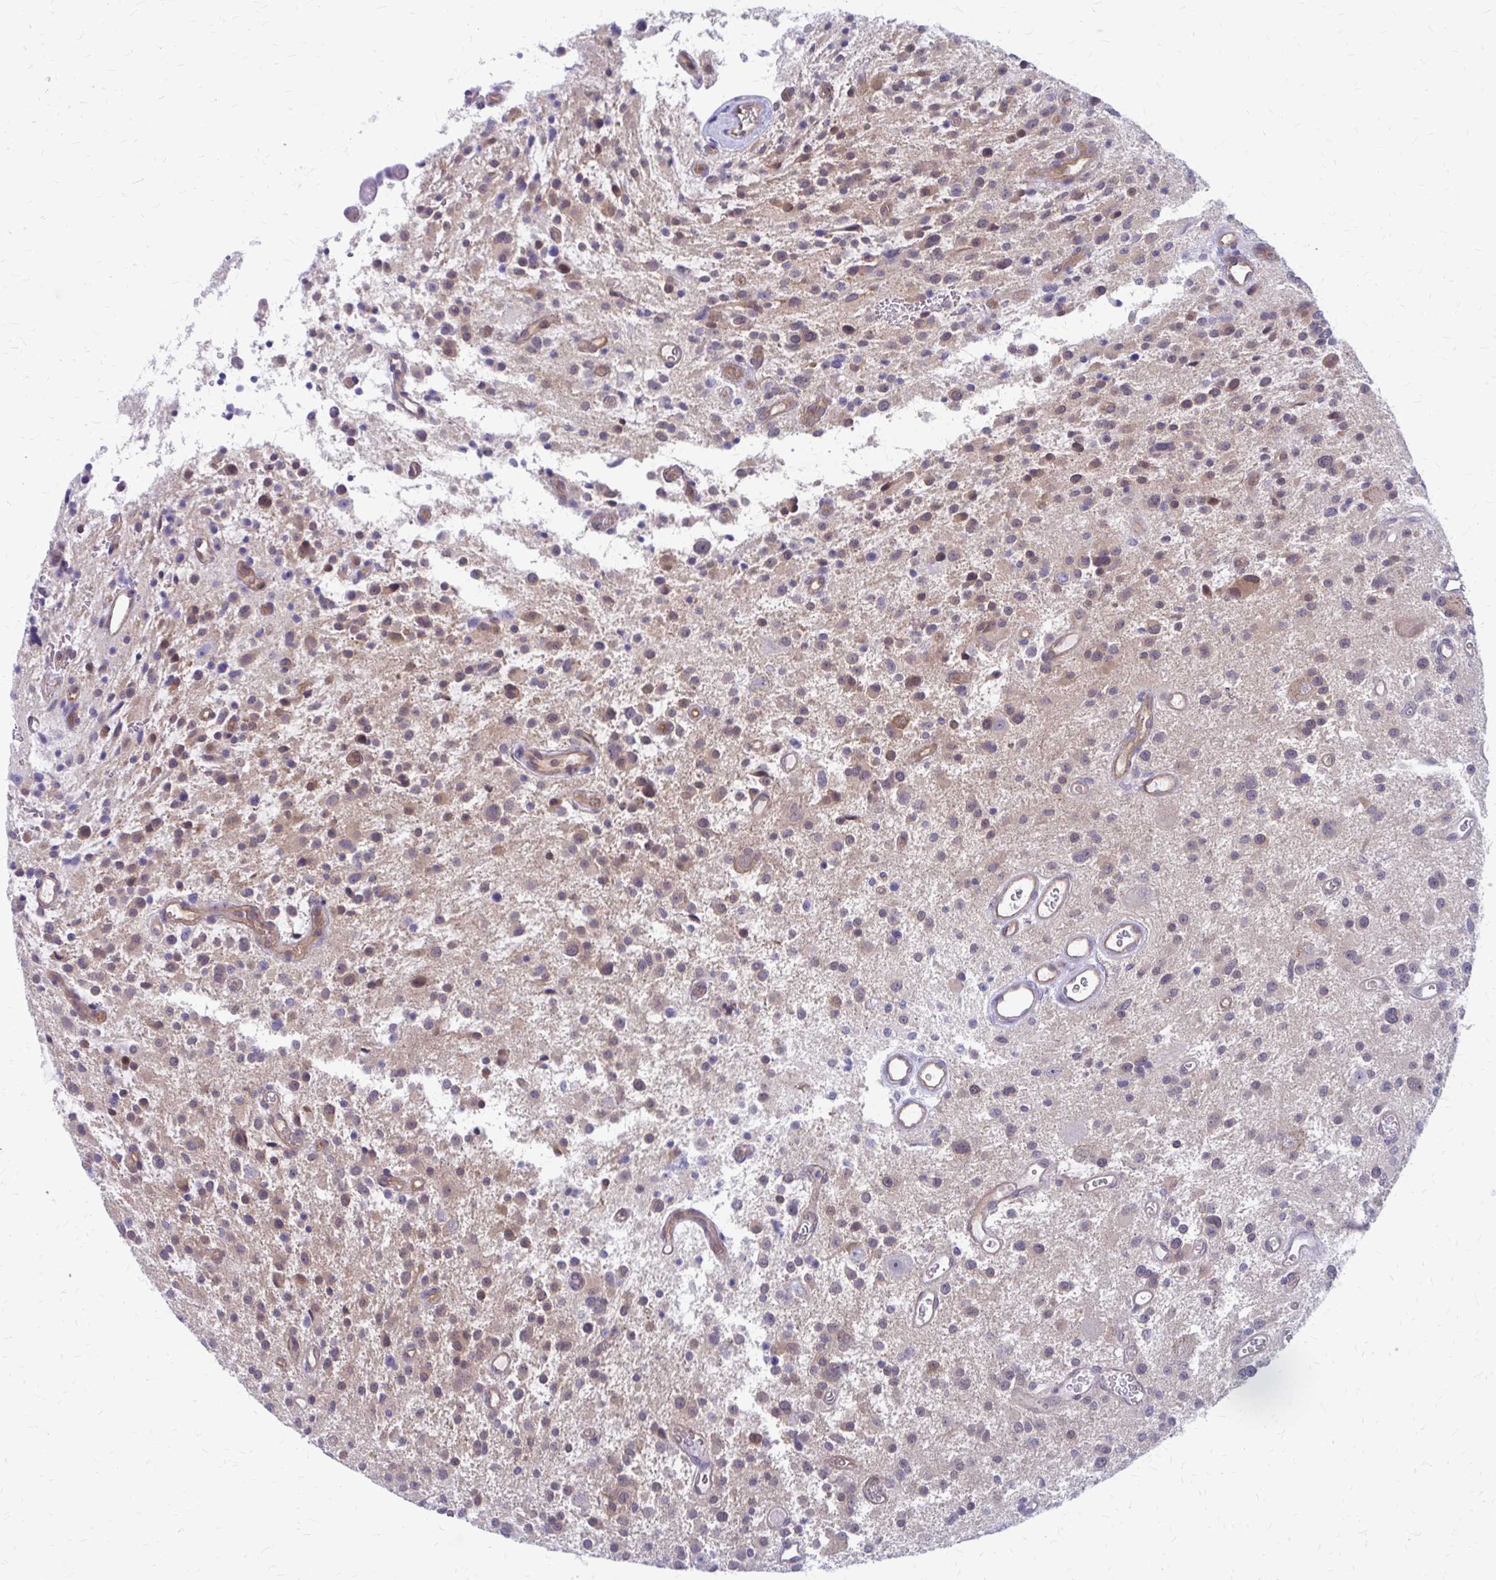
{"staining": {"intensity": "moderate", "quantity": "<25%", "location": "cytoplasmic/membranous,nuclear"}, "tissue": "glioma", "cell_type": "Tumor cells", "image_type": "cancer", "snomed": [{"axis": "morphology", "description": "Glioma, malignant, Low grade"}, {"axis": "topography", "description": "Brain"}], "caption": "Glioma was stained to show a protein in brown. There is low levels of moderate cytoplasmic/membranous and nuclear positivity in approximately <25% of tumor cells.", "gene": "CLIC2", "patient": {"sex": "male", "age": 43}}